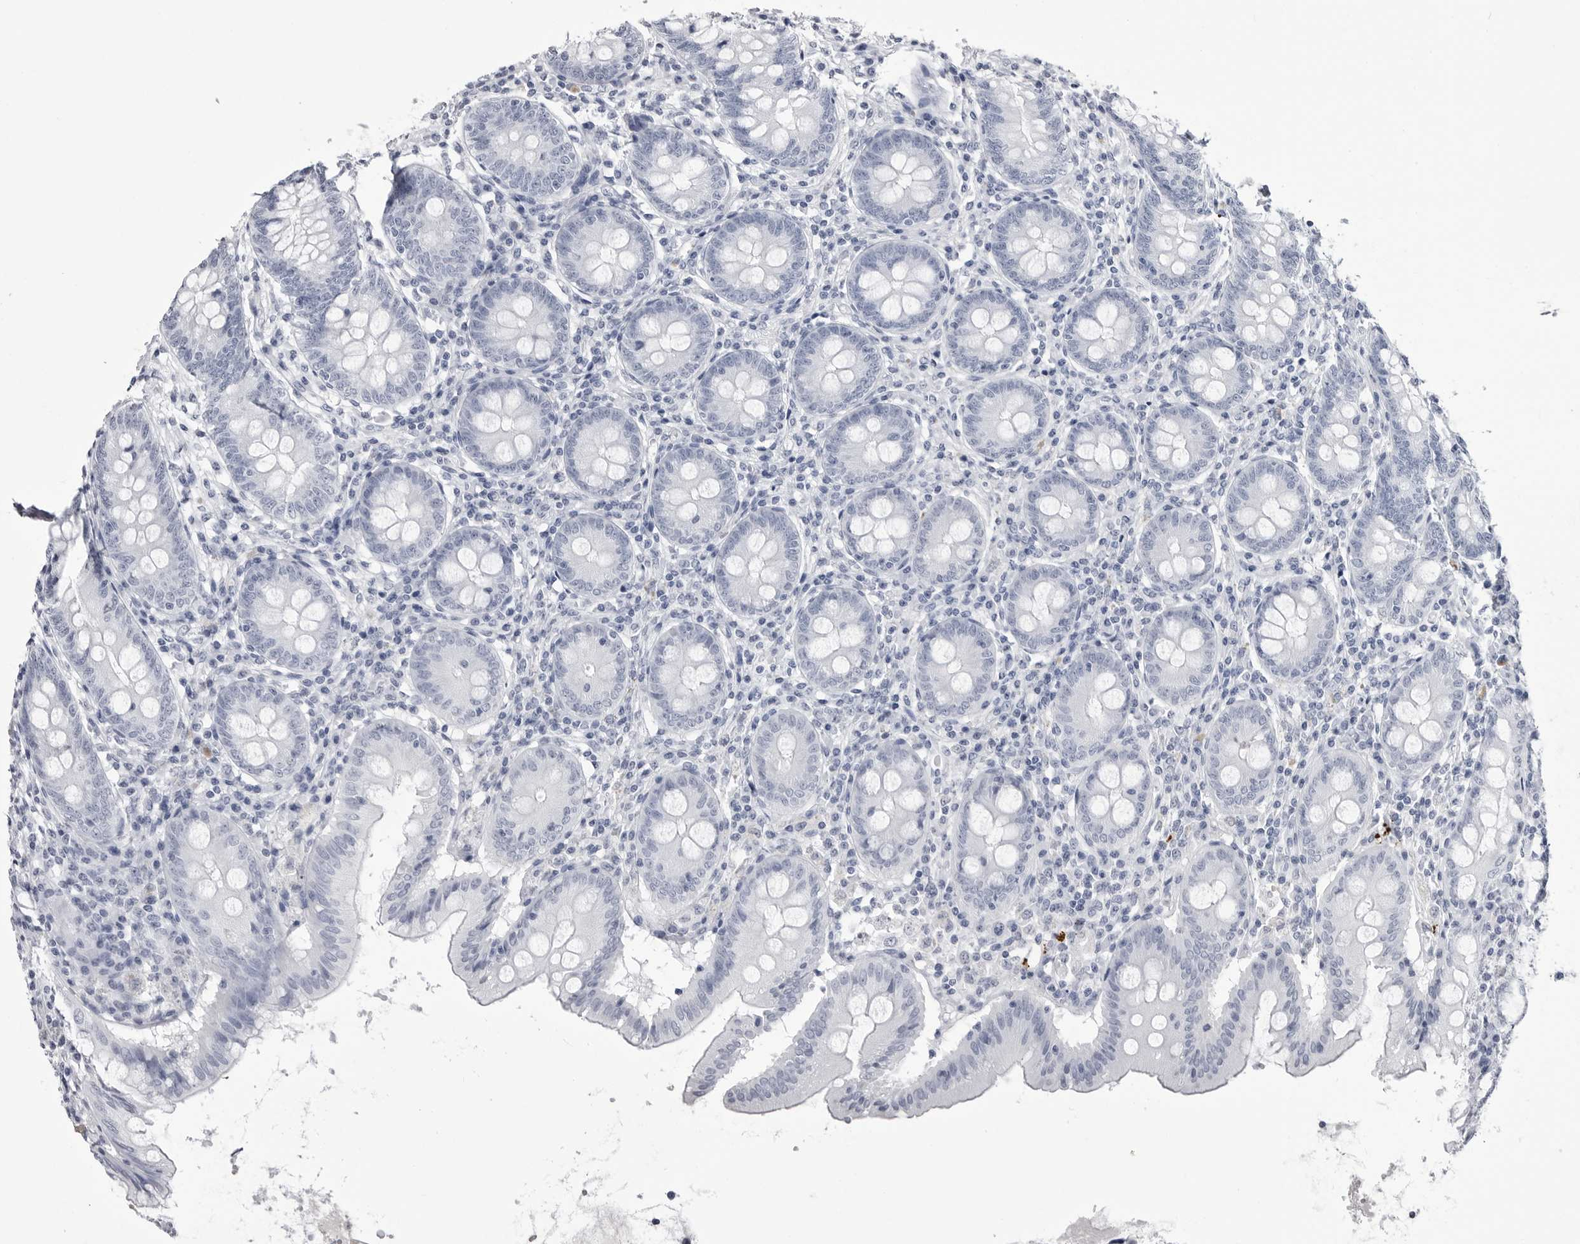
{"staining": {"intensity": "negative", "quantity": "none", "location": "none"}, "tissue": "appendix", "cell_type": "Glandular cells", "image_type": "normal", "snomed": [{"axis": "morphology", "description": "Normal tissue, NOS"}, {"axis": "topography", "description": "Appendix"}], "caption": "This is an IHC photomicrograph of benign appendix. There is no expression in glandular cells.", "gene": "COL26A1", "patient": {"sex": "female", "age": 54}}